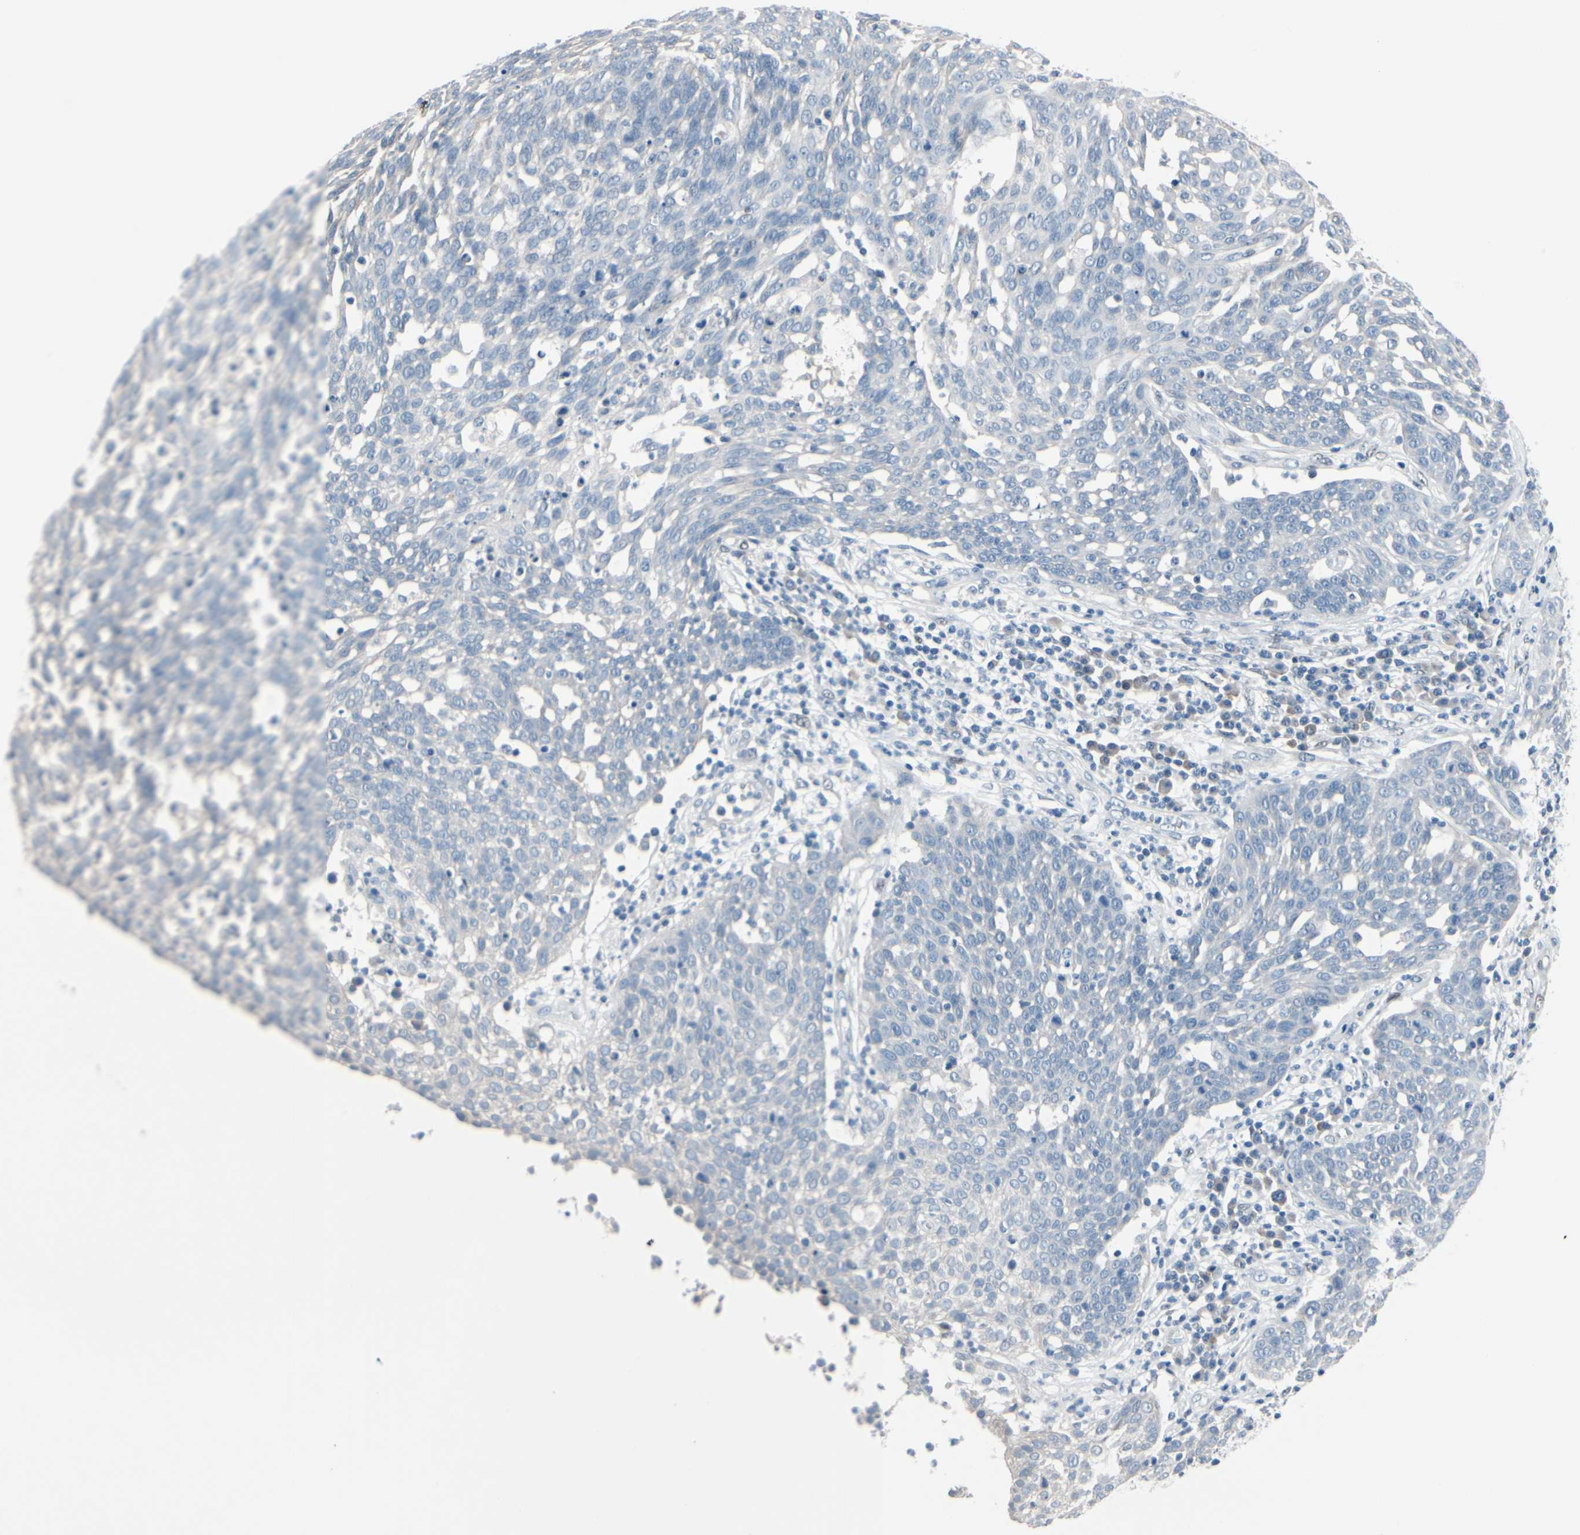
{"staining": {"intensity": "negative", "quantity": "none", "location": "none"}, "tissue": "cervical cancer", "cell_type": "Tumor cells", "image_type": "cancer", "snomed": [{"axis": "morphology", "description": "Squamous cell carcinoma, NOS"}, {"axis": "topography", "description": "Cervix"}], "caption": "This is an immunohistochemistry image of human cervical cancer. There is no staining in tumor cells.", "gene": "PGR", "patient": {"sex": "female", "age": 34}}